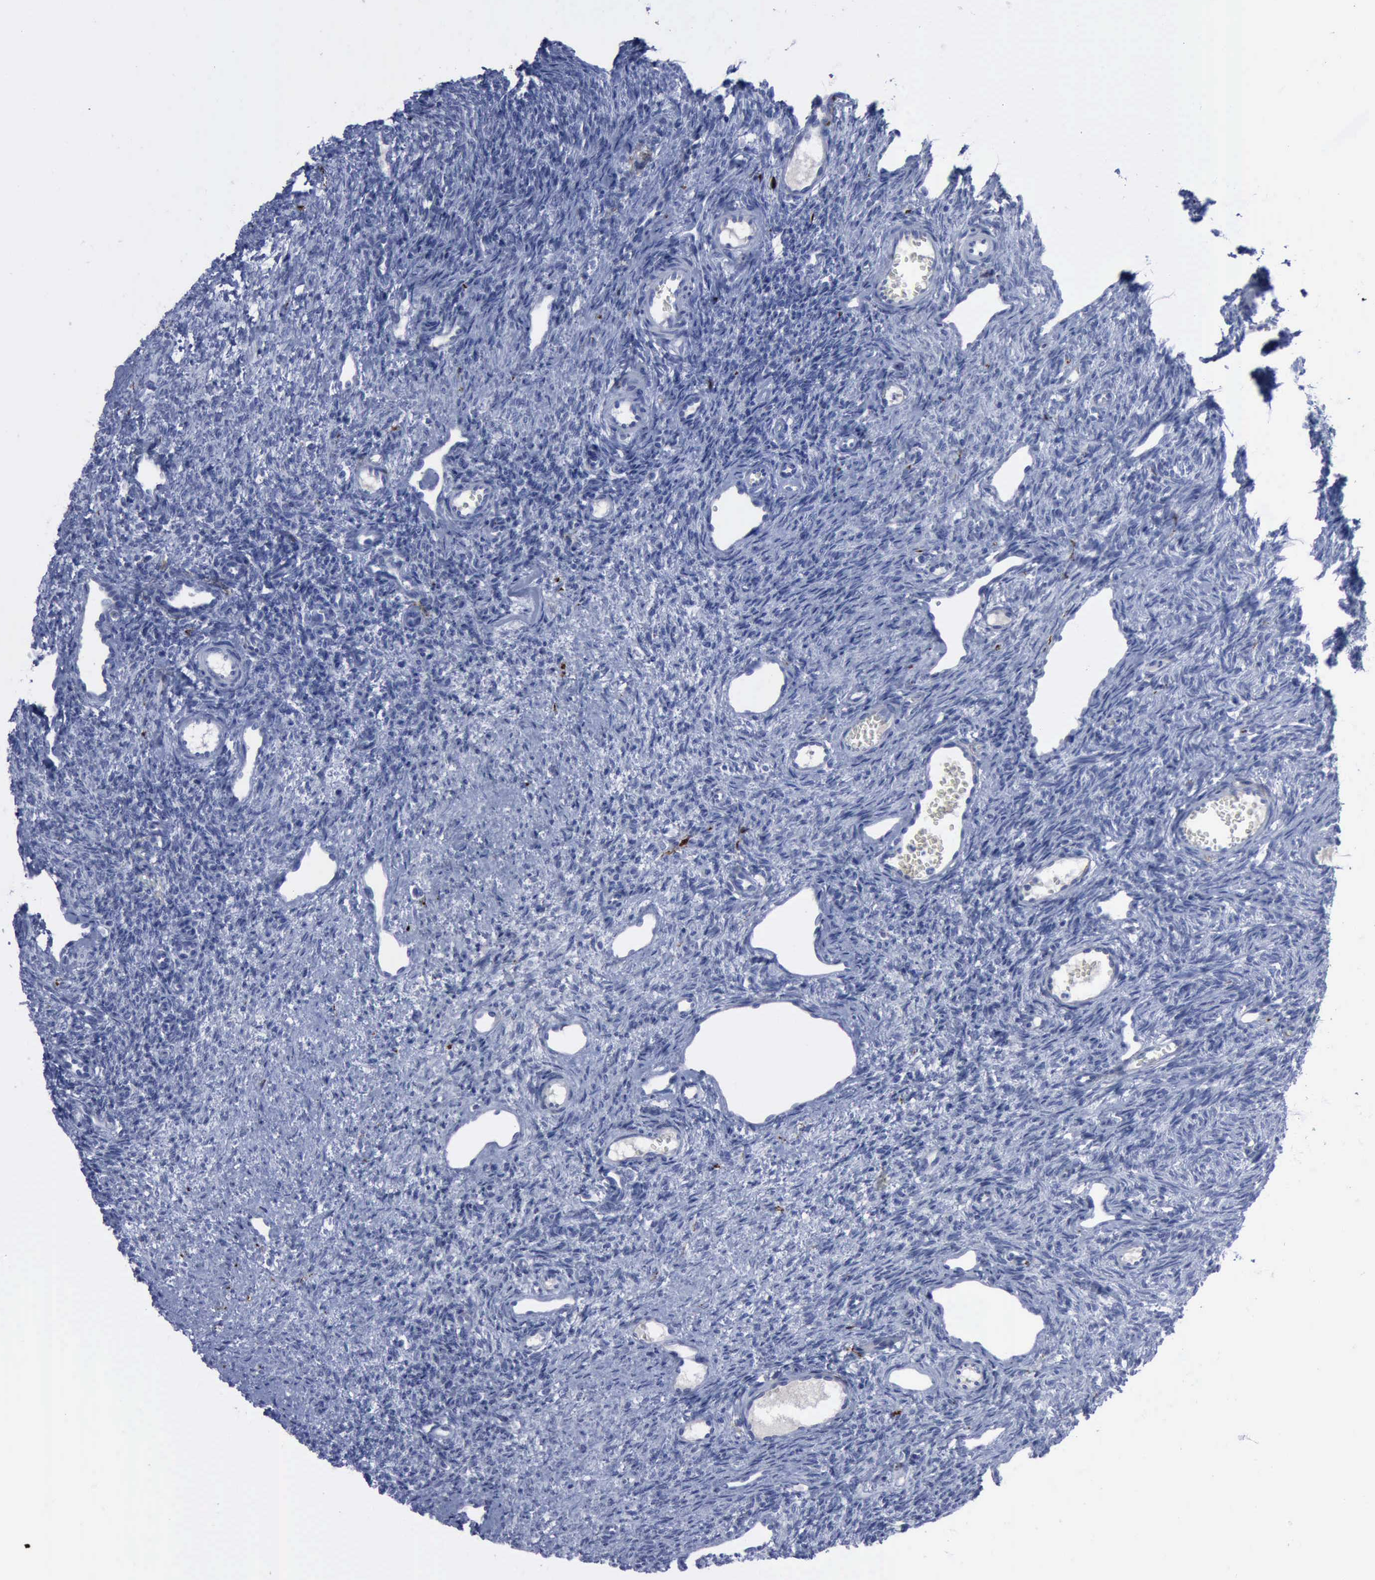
{"staining": {"intensity": "negative", "quantity": "none", "location": "none"}, "tissue": "ovary", "cell_type": "Ovarian stroma cells", "image_type": "normal", "snomed": [{"axis": "morphology", "description": "Normal tissue, NOS"}, {"axis": "topography", "description": "Ovary"}], "caption": "DAB (3,3'-diaminobenzidine) immunohistochemical staining of normal ovary exhibits no significant staining in ovarian stroma cells.", "gene": "NGFR", "patient": {"sex": "female", "age": 33}}